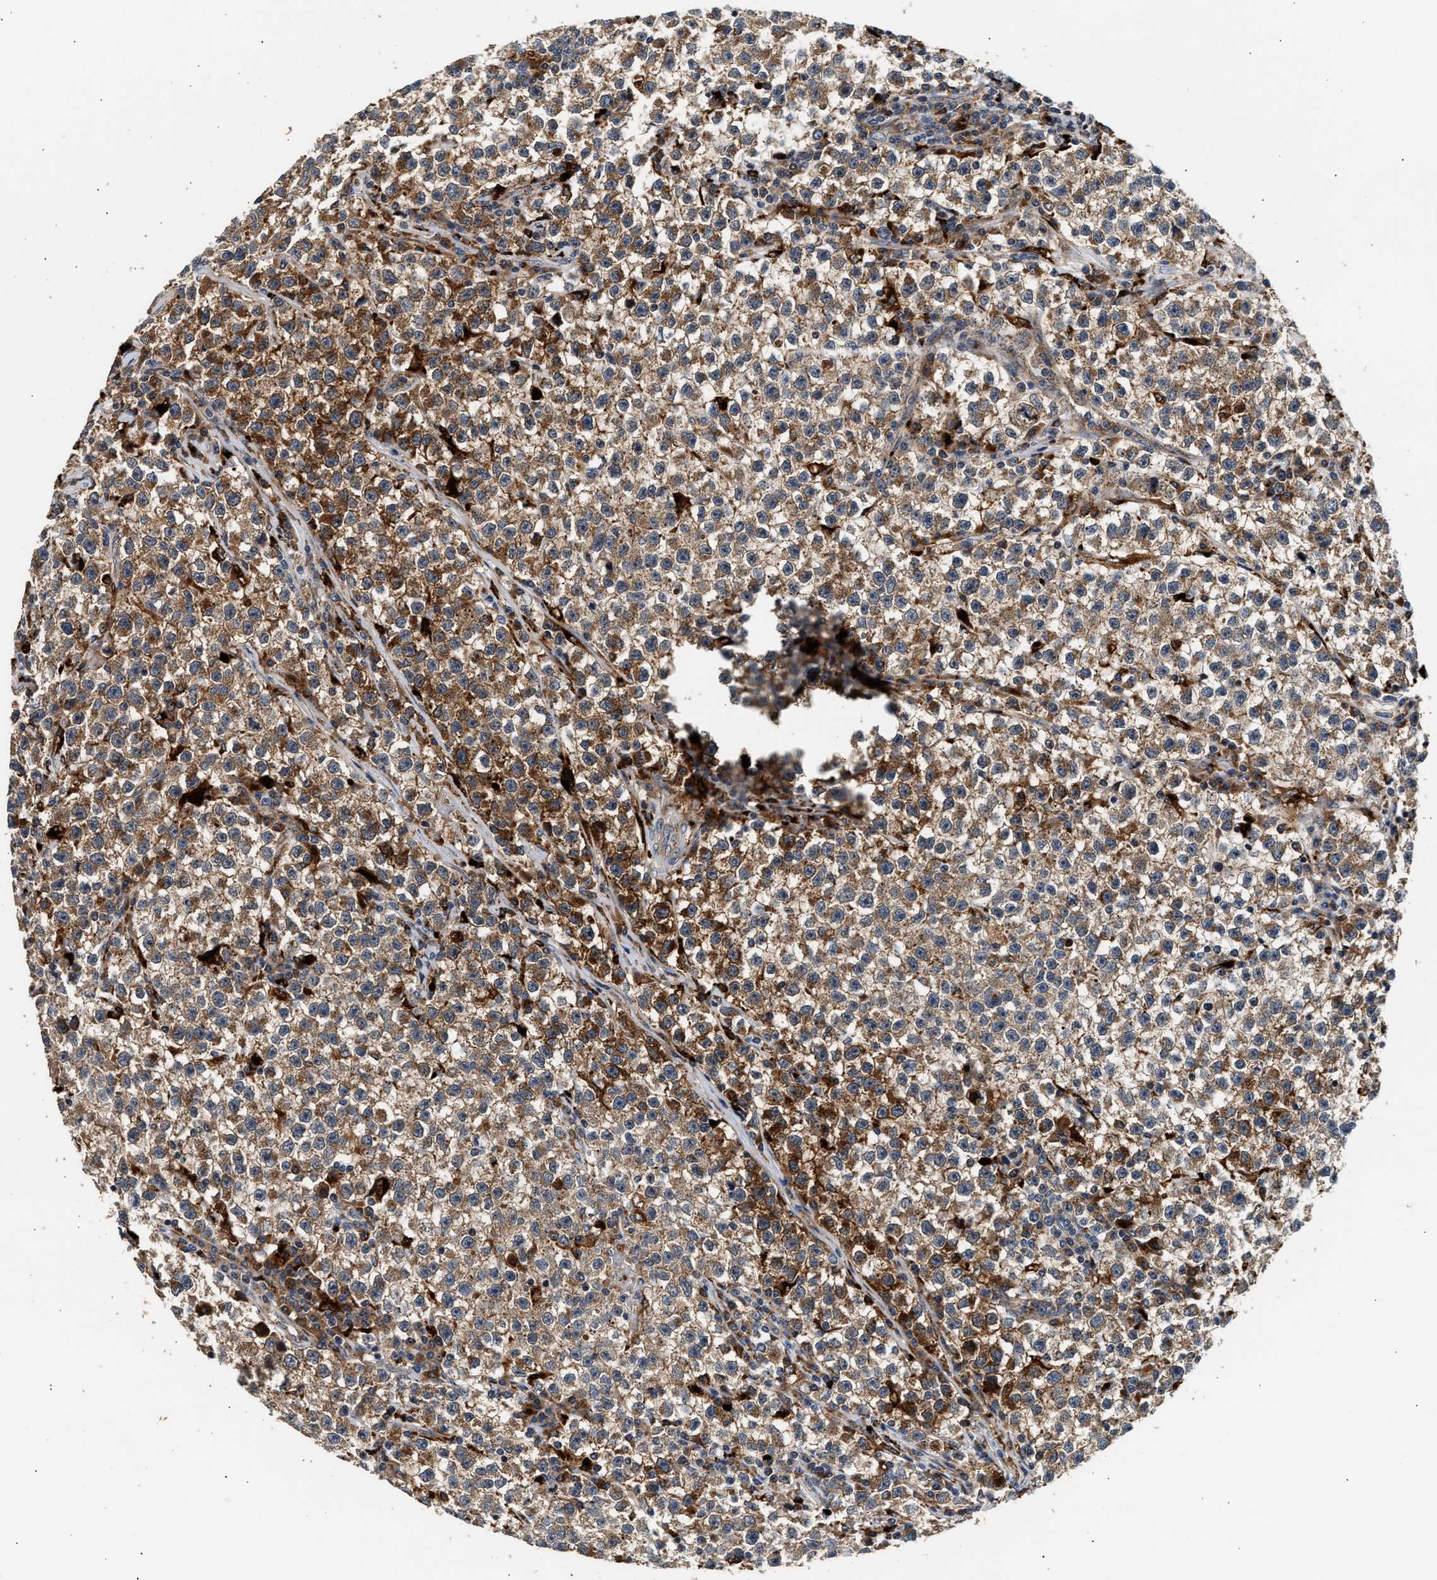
{"staining": {"intensity": "moderate", "quantity": ">75%", "location": "cytoplasmic/membranous"}, "tissue": "testis cancer", "cell_type": "Tumor cells", "image_type": "cancer", "snomed": [{"axis": "morphology", "description": "Seminoma, NOS"}, {"axis": "topography", "description": "Testis"}], "caption": "Protein expression analysis of human seminoma (testis) reveals moderate cytoplasmic/membranous positivity in approximately >75% of tumor cells.", "gene": "PLD3", "patient": {"sex": "male", "age": 22}}